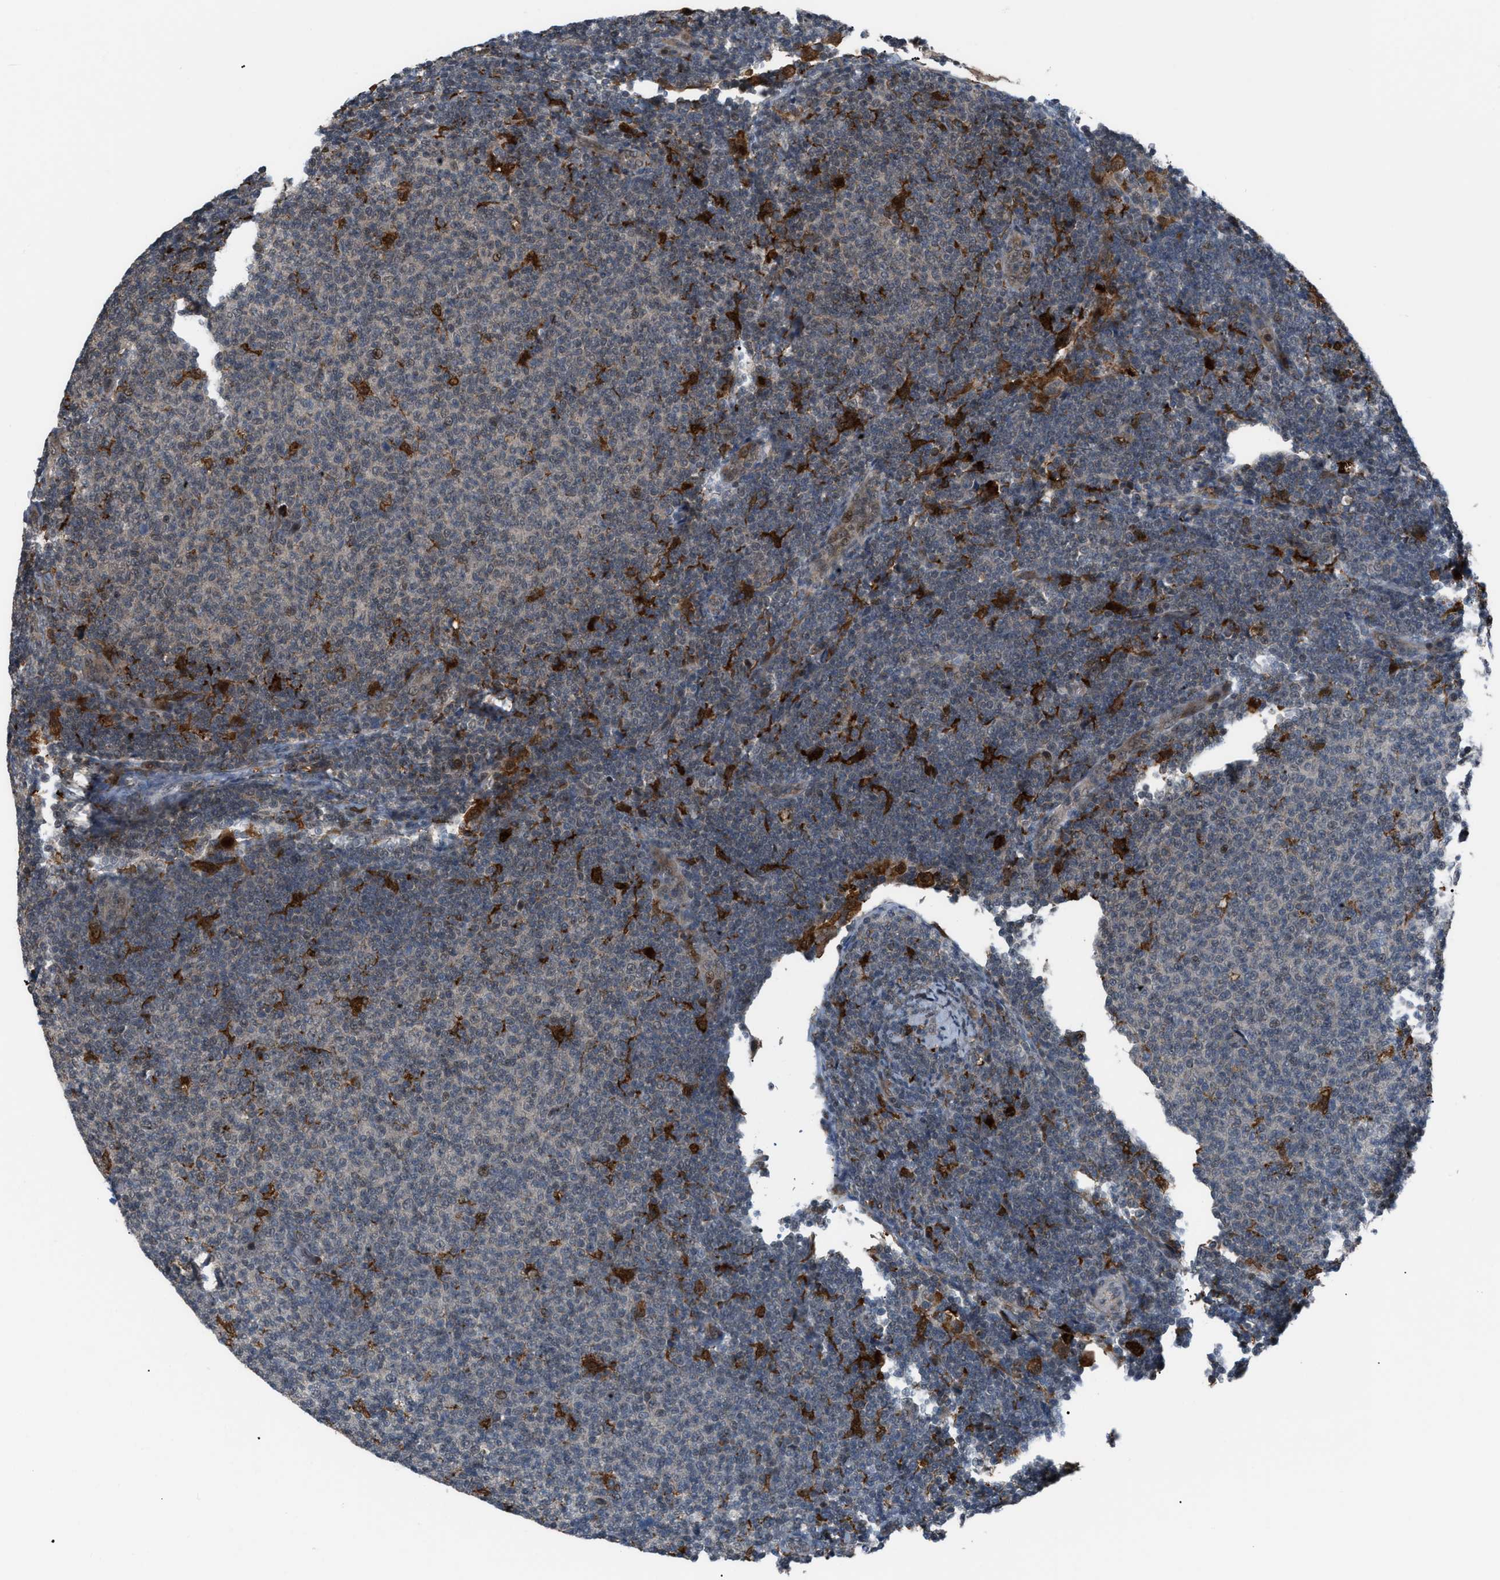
{"staining": {"intensity": "negative", "quantity": "none", "location": "none"}, "tissue": "lymphoma", "cell_type": "Tumor cells", "image_type": "cancer", "snomed": [{"axis": "morphology", "description": "Malignant lymphoma, non-Hodgkin's type, Low grade"}, {"axis": "topography", "description": "Lymph node"}], "caption": "Photomicrograph shows no significant protein expression in tumor cells of low-grade malignant lymphoma, non-Hodgkin's type. (Brightfield microscopy of DAB (3,3'-diaminobenzidine) immunohistochemistry at high magnification).", "gene": "RFFL", "patient": {"sex": "male", "age": 66}}